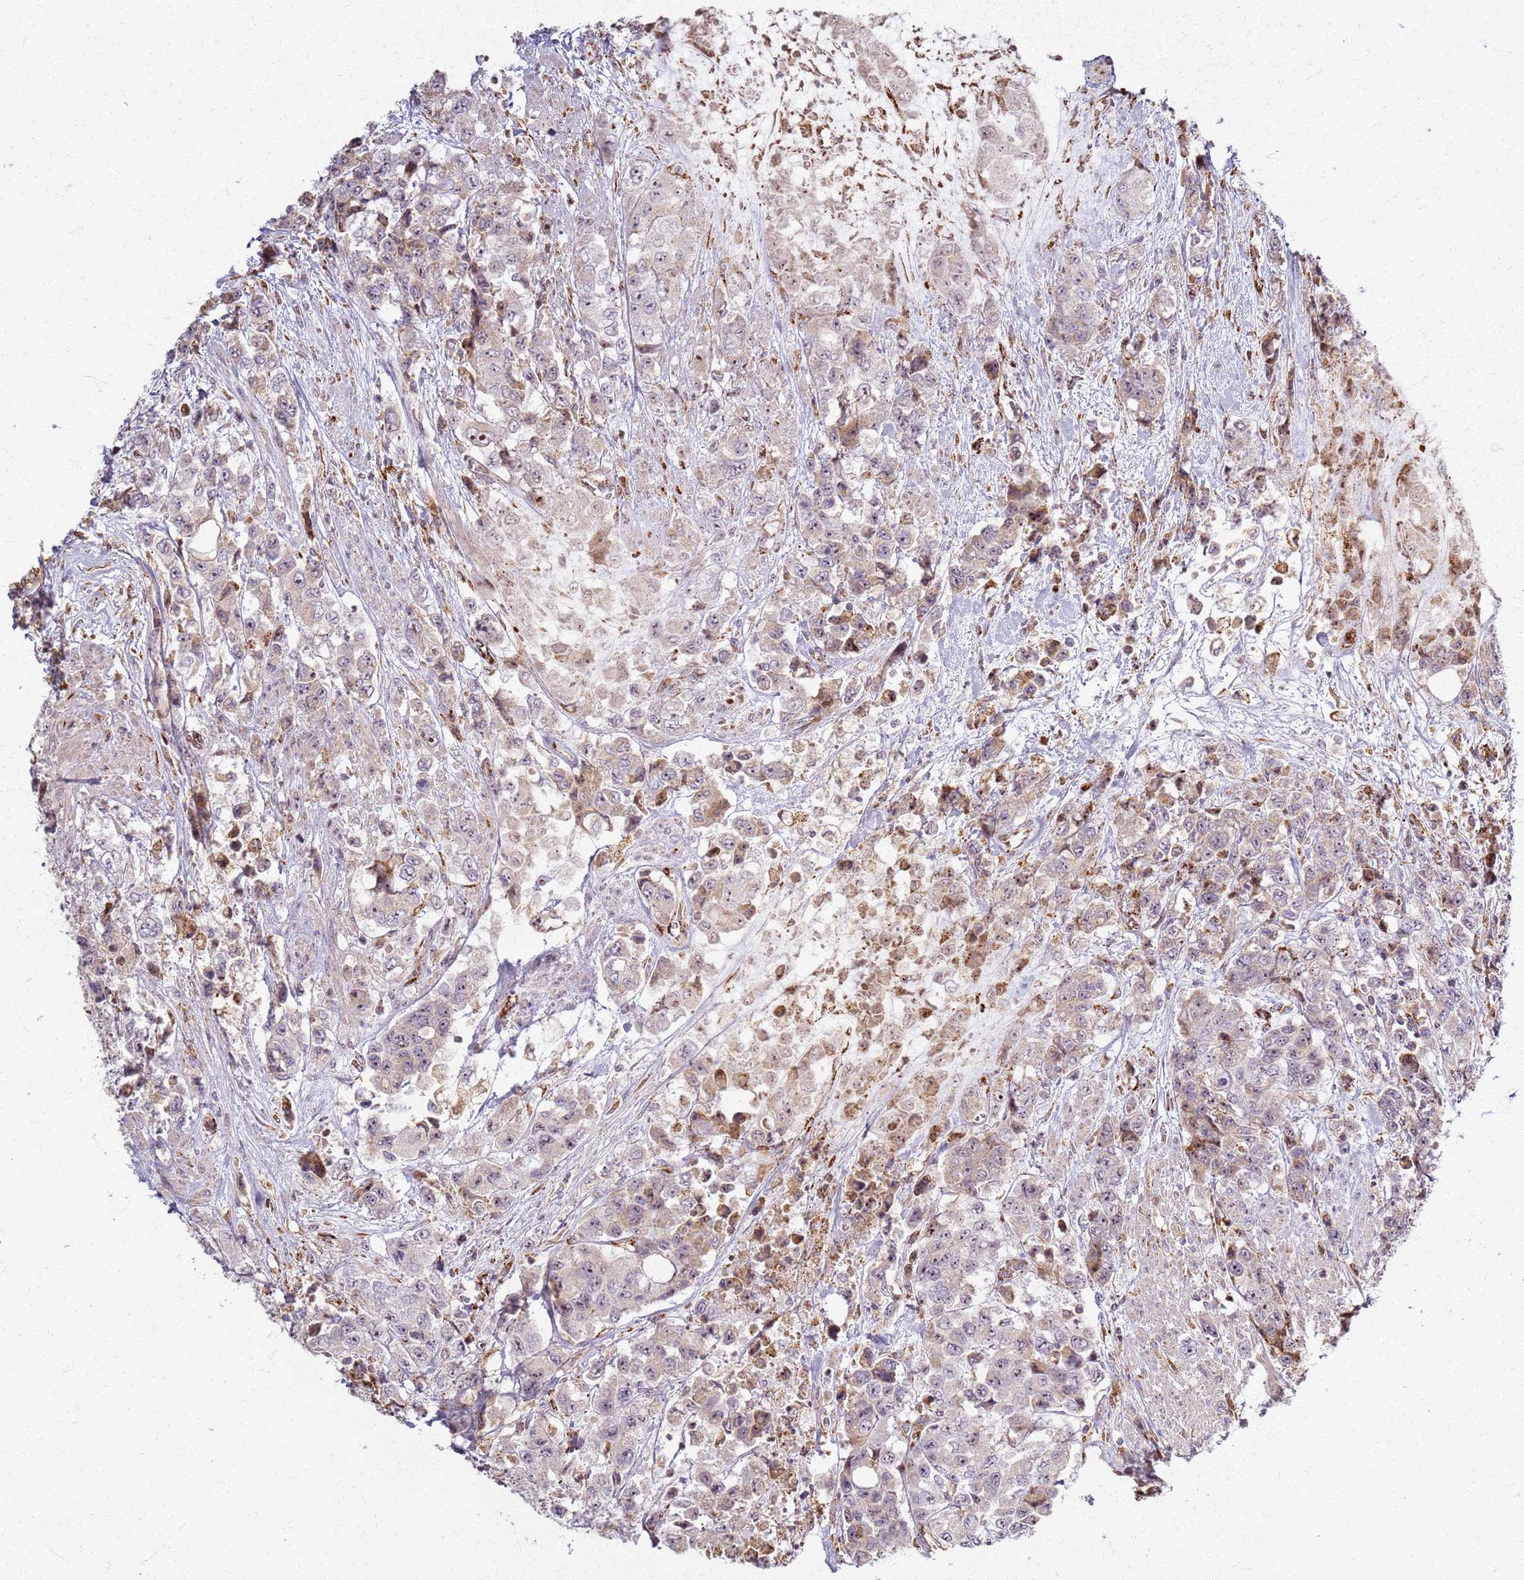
{"staining": {"intensity": "moderate", "quantity": "<25%", "location": "cytoplasmic/membranous,nuclear"}, "tissue": "urothelial cancer", "cell_type": "Tumor cells", "image_type": "cancer", "snomed": [{"axis": "morphology", "description": "Urothelial carcinoma, High grade"}, {"axis": "topography", "description": "Urinary bladder"}], "caption": "About <25% of tumor cells in human high-grade urothelial carcinoma demonstrate moderate cytoplasmic/membranous and nuclear protein staining as visualized by brown immunohistochemical staining.", "gene": "KRI1", "patient": {"sex": "female", "age": 78}}